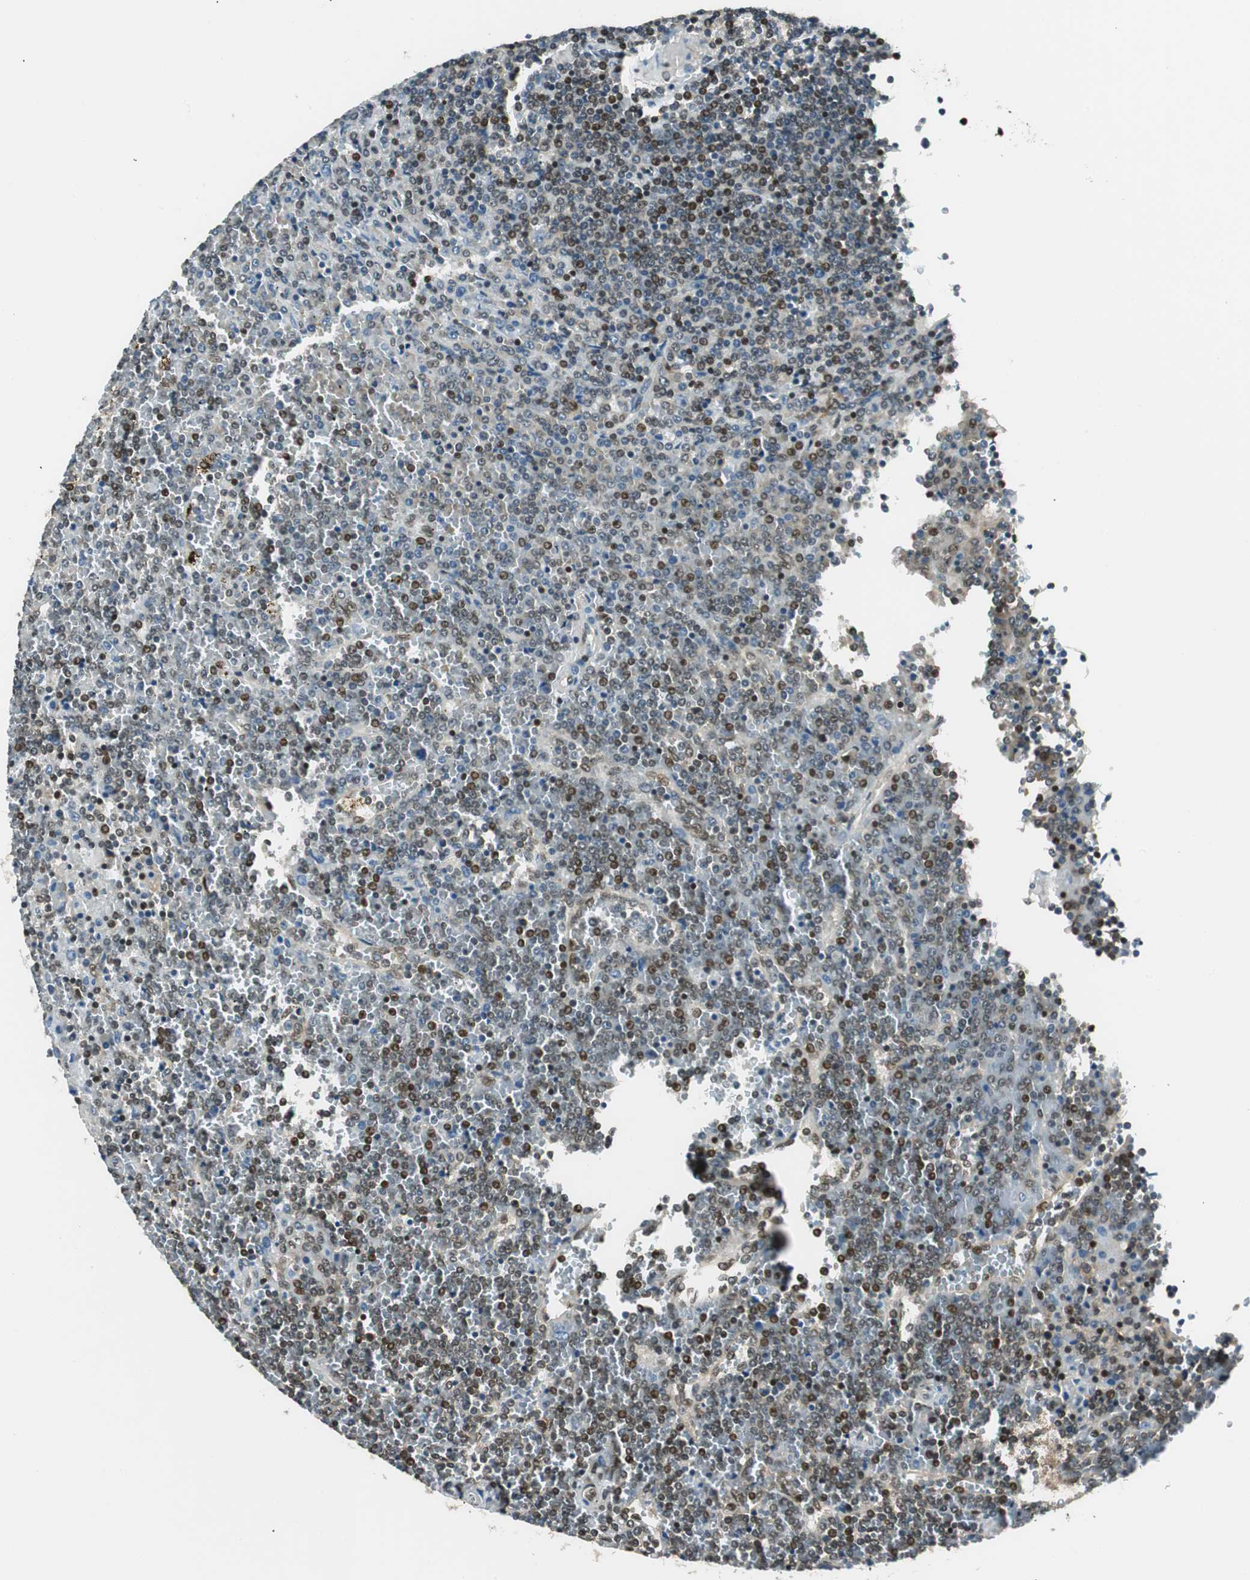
{"staining": {"intensity": "moderate", "quantity": "<25%", "location": "nuclear"}, "tissue": "lymphoma", "cell_type": "Tumor cells", "image_type": "cancer", "snomed": [{"axis": "morphology", "description": "Malignant lymphoma, non-Hodgkin's type, Low grade"}, {"axis": "topography", "description": "Spleen"}], "caption": "Lymphoma was stained to show a protein in brown. There is low levels of moderate nuclear expression in about <25% of tumor cells.", "gene": "RING1", "patient": {"sex": "female", "age": 19}}